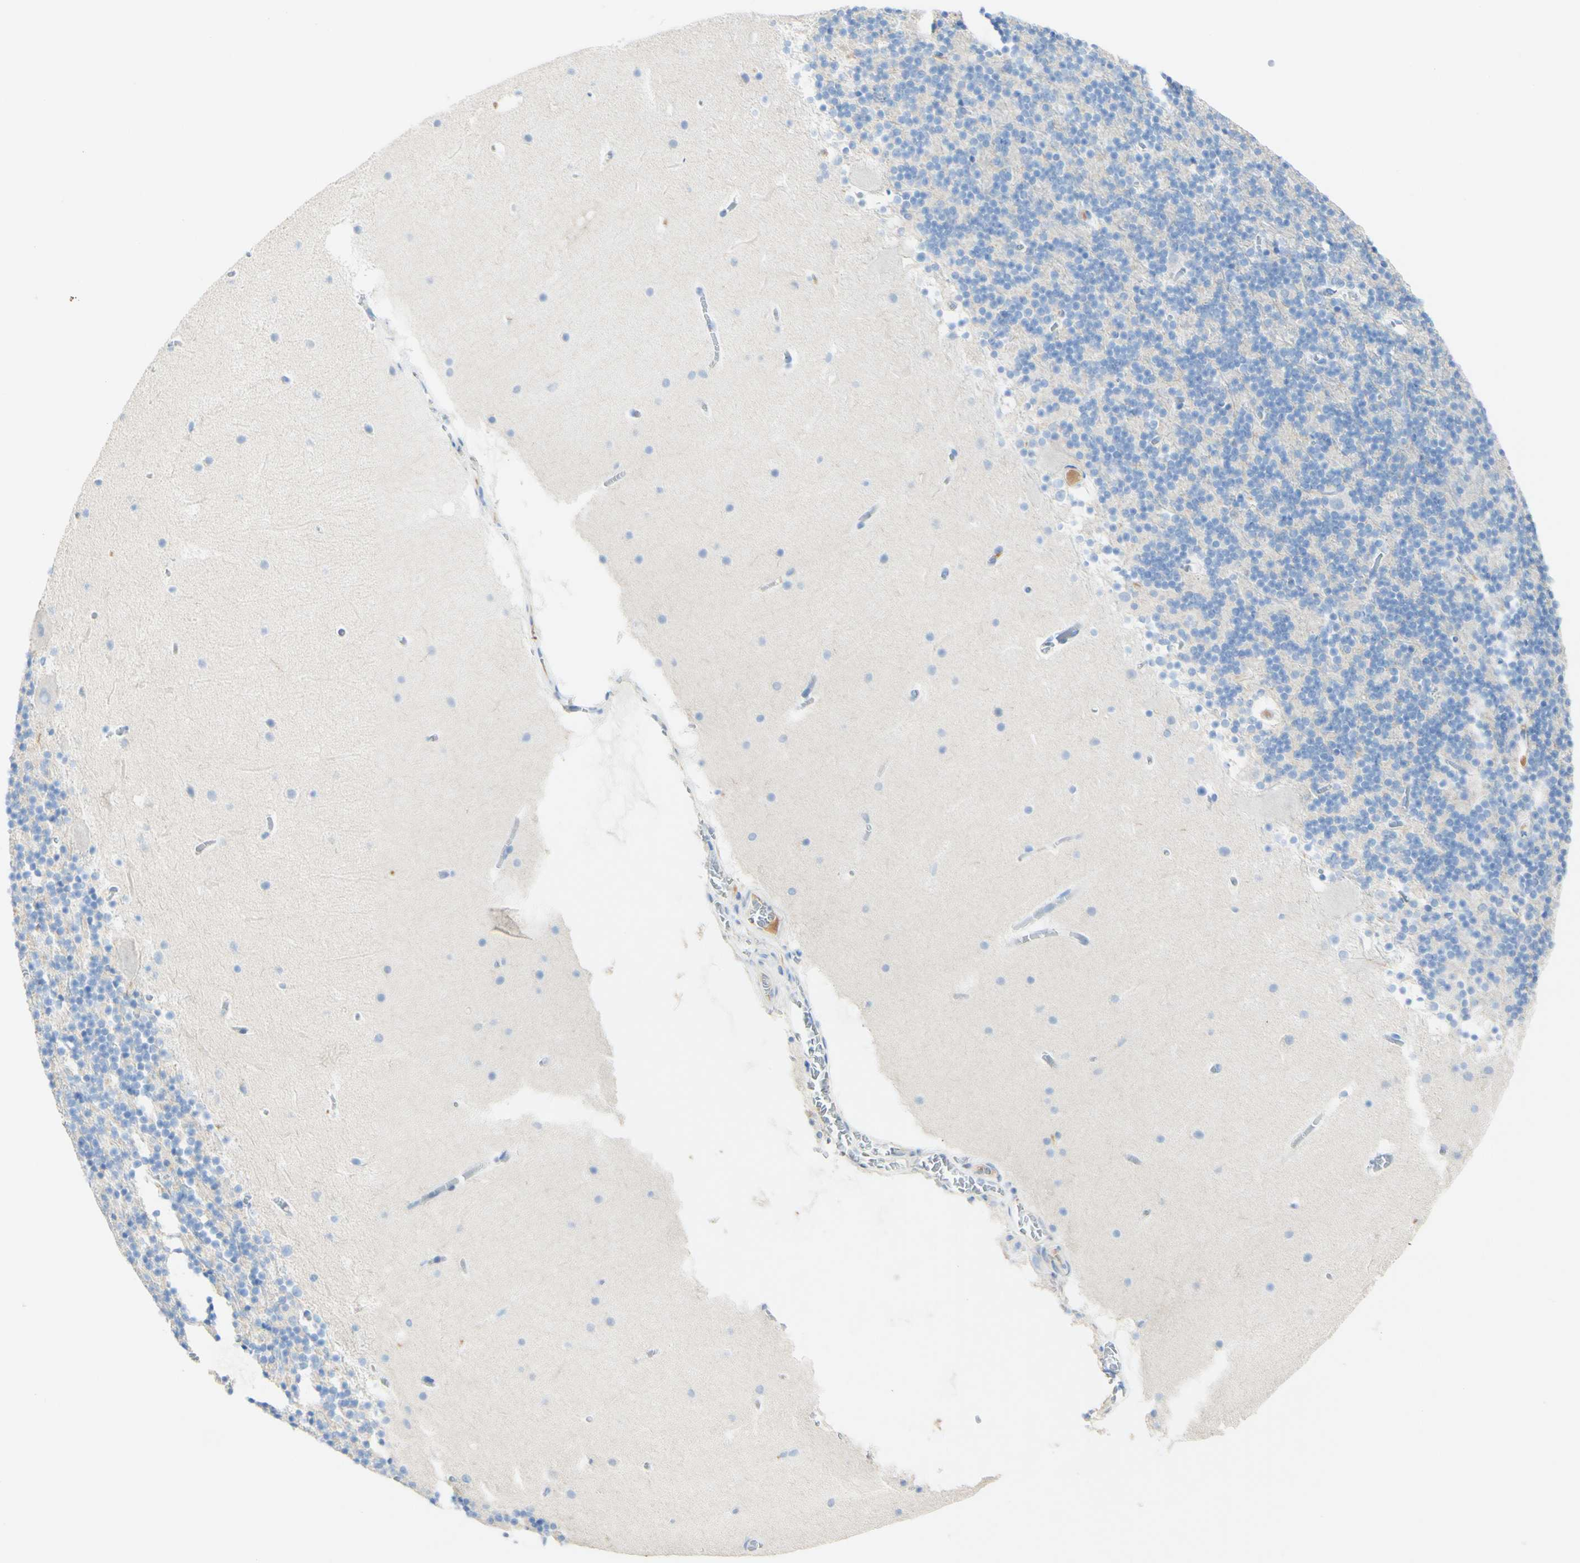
{"staining": {"intensity": "negative", "quantity": "none", "location": "none"}, "tissue": "cerebellum", "cell_type": "Cells in granular layer", "image_type": "normal", "snomed": [{"axis": "morphology", "description": "Normal tissue, NOS"}, {"axis": "topography", "description": "Cerebellum"}], "caption": "Immunohistochemical staining of benign cerebellum demonstrates no significant staining in cells in granular layer. (Immunohistochemistry, brightfield microscopy, high magnification).", "gene": "PIGR", "patient": {"sex": "male", "age": 45}}